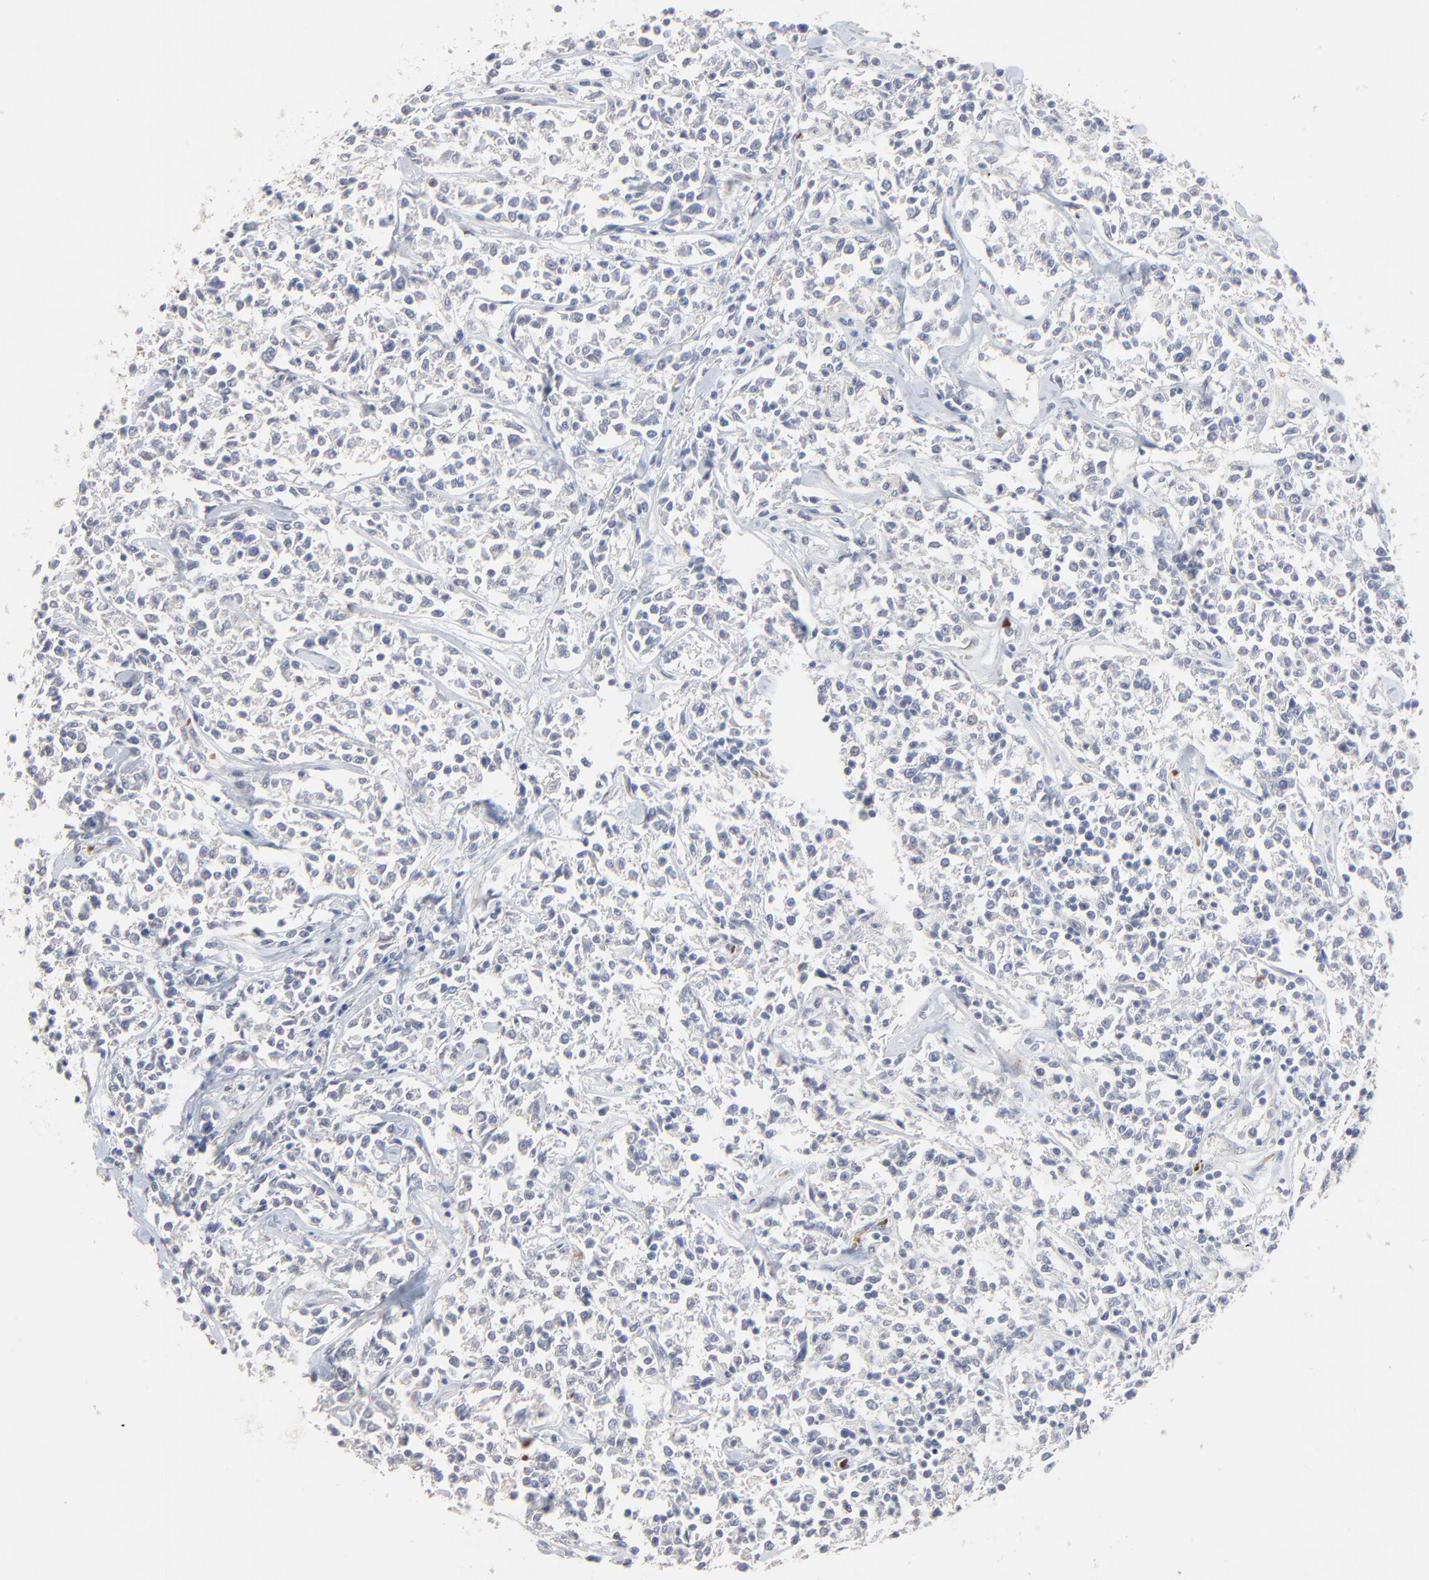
{"staining": {"intensity": "negative", "quantity": "none", "location": "none"}, "tissue": "lymphoma", "cell_type": "Tumor cells", "image_type": "cancer", "snomed": [{"axis": "morphology", "description": "Malignant lymphoma, non-Hodgkin's type, Low grade"}, {"axis": "topography", "description": "Small intestine"}], "caption": "Tumor cells are negative for brown protein staining in low-grade malignant lymphoma, non-Hodgkin's type.", "gene": "FANCB", "patient": {"sex": "female", "age": 59}}